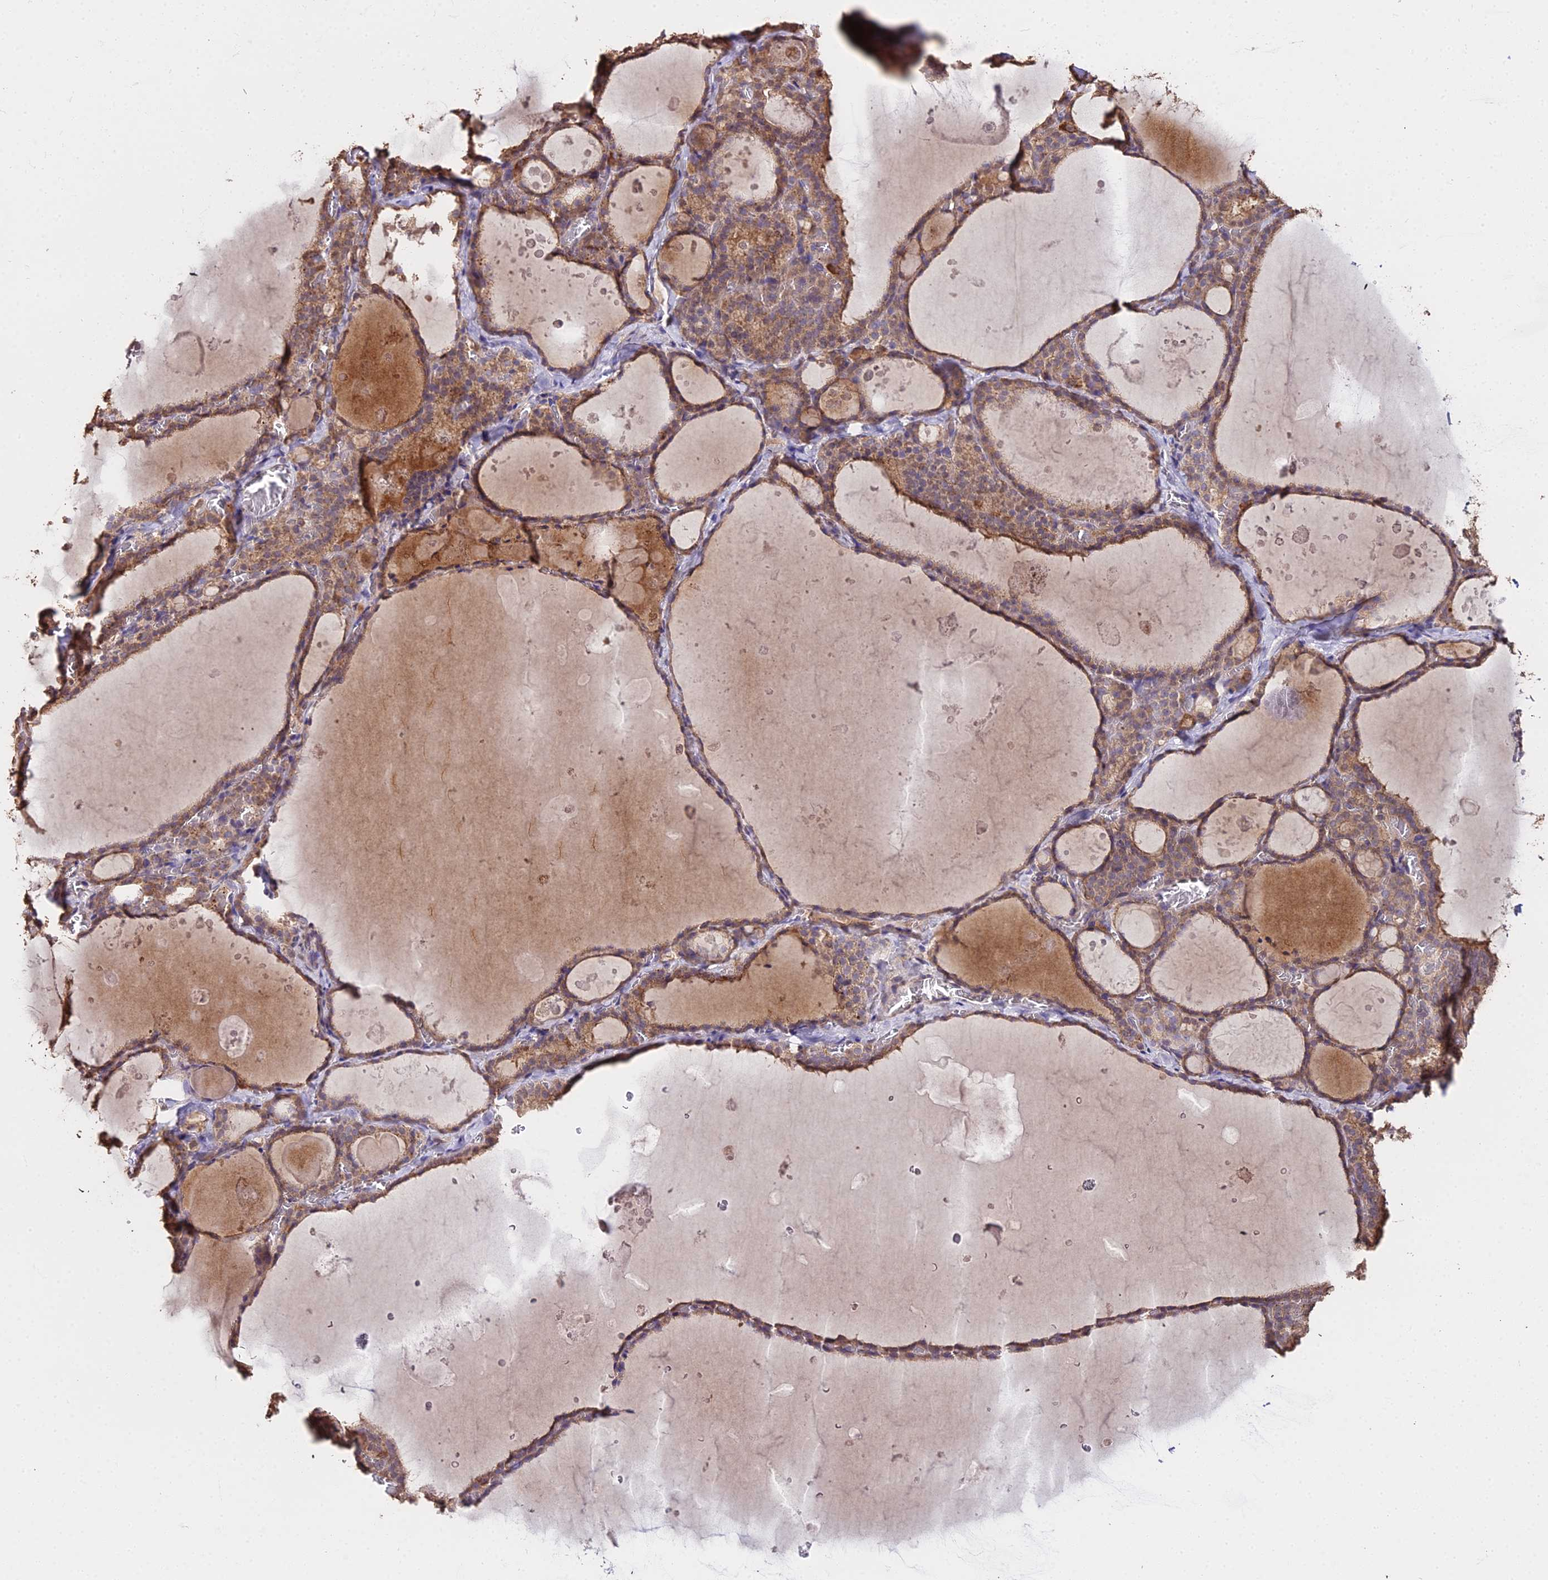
{"staining": {"intensity": "moderate", "quantity": ">75%", "location": "cytoplasmic/membranous"}, "tissue": "thyroid gland", "cell_type": "Glandular cells", "image_type": "normal", "snomed": [{"axis": "morphology", "description": "Normal tissue, NOS"}, {"axis": "topography", "description": "Thyroid gland"}], "caption": "An image of thyroid gland stained for a protein demonstrates moderate cytoplasmic/membranous brown staining in glandular cells. (DAB (3,3'-diaminobenzidine) IHC with brightfield microscopy, high magnification).", "gene": "METTL13", "patient": {"sex": "male", "age": 56}}